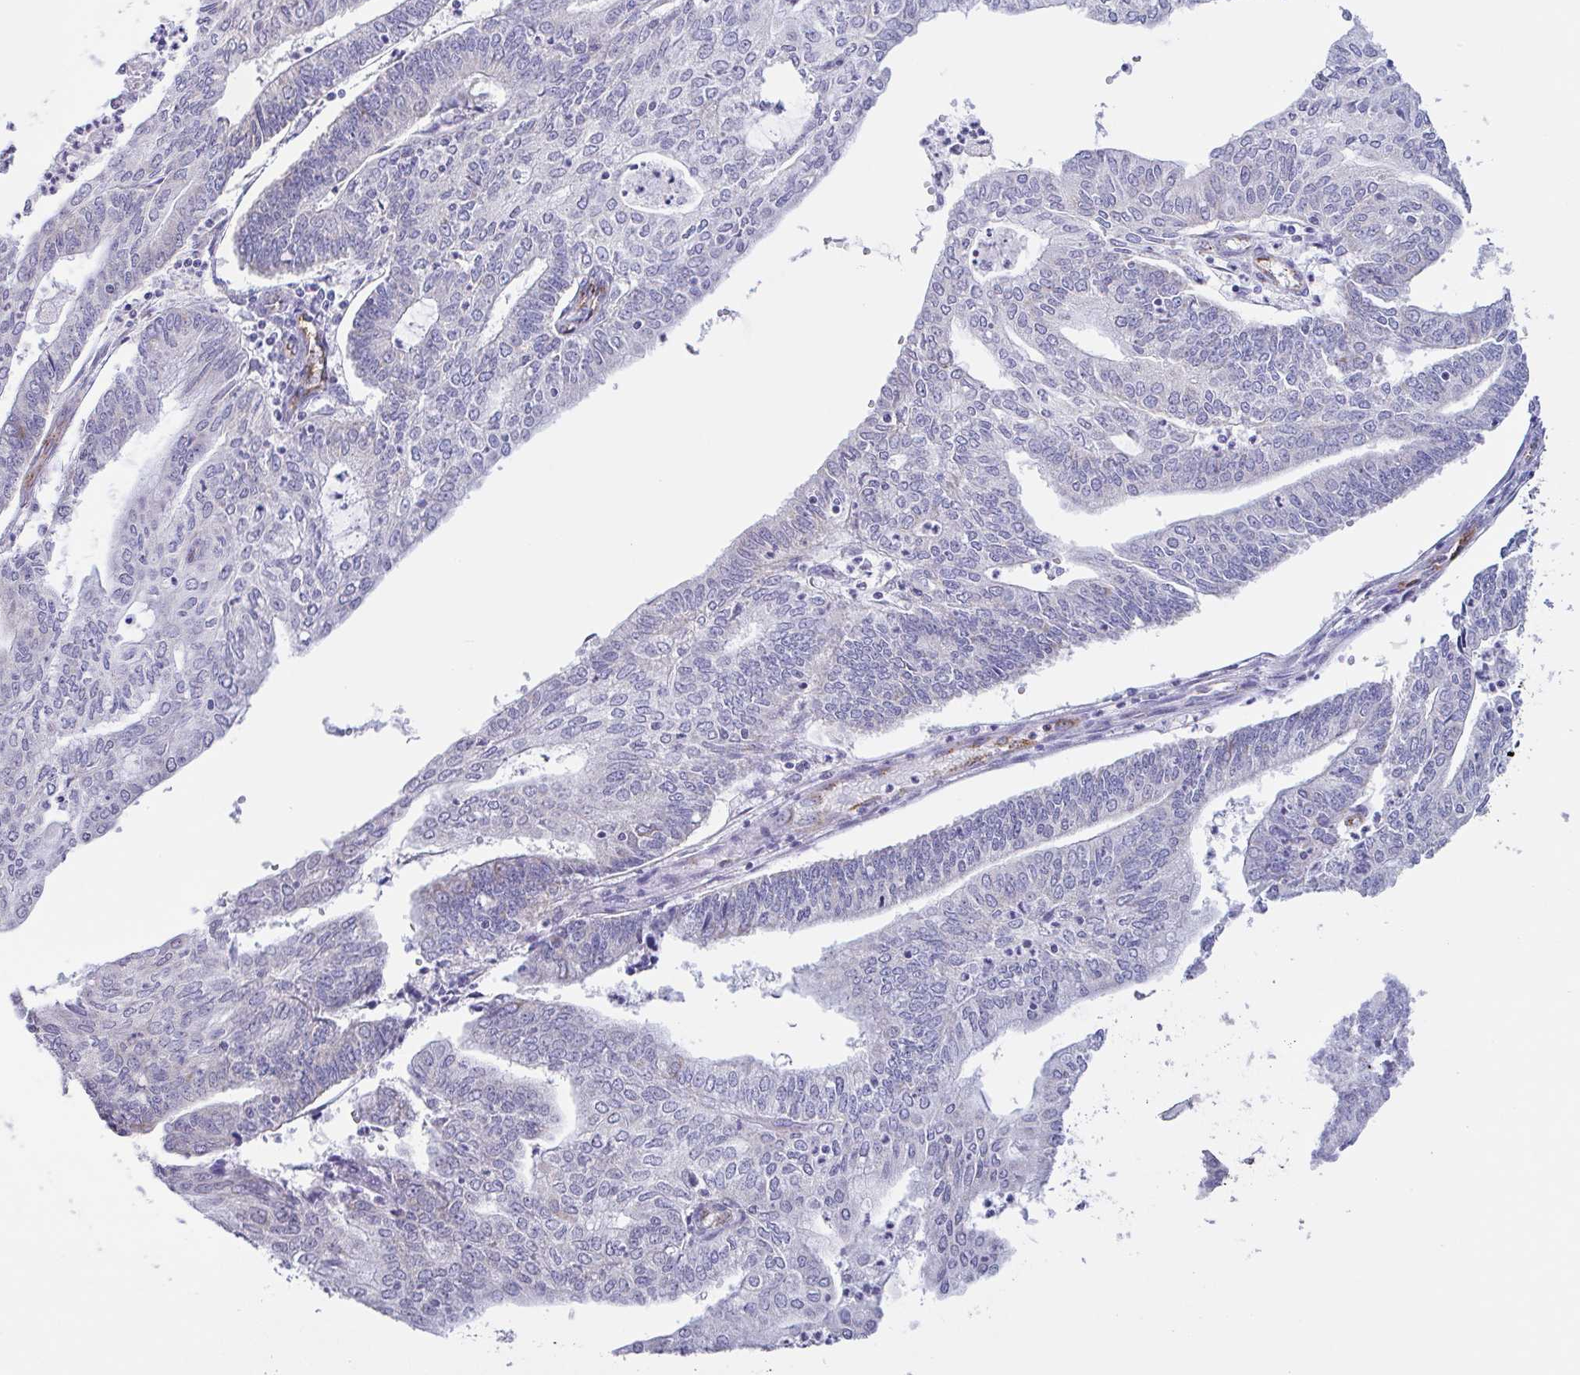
{"staining": {"intensity": "negative", "quantity": "none", "location": "none"}, "tissue": "endometrial cancer", "cell_type": "Tumor cells", "image_type": "cancer", "snomed": [{"axis": "morphology", "description": "Adenocarcinoma, NOS"}, {"axis": "topography", "description": "Endometrium"}], "caption": "Immunohistochemical staining of human endometrial adenocarcinoma shows no significant positivity in tumor cells.", "gene": "PLCD4", "patient": {"sex": "female", "age": 61}}